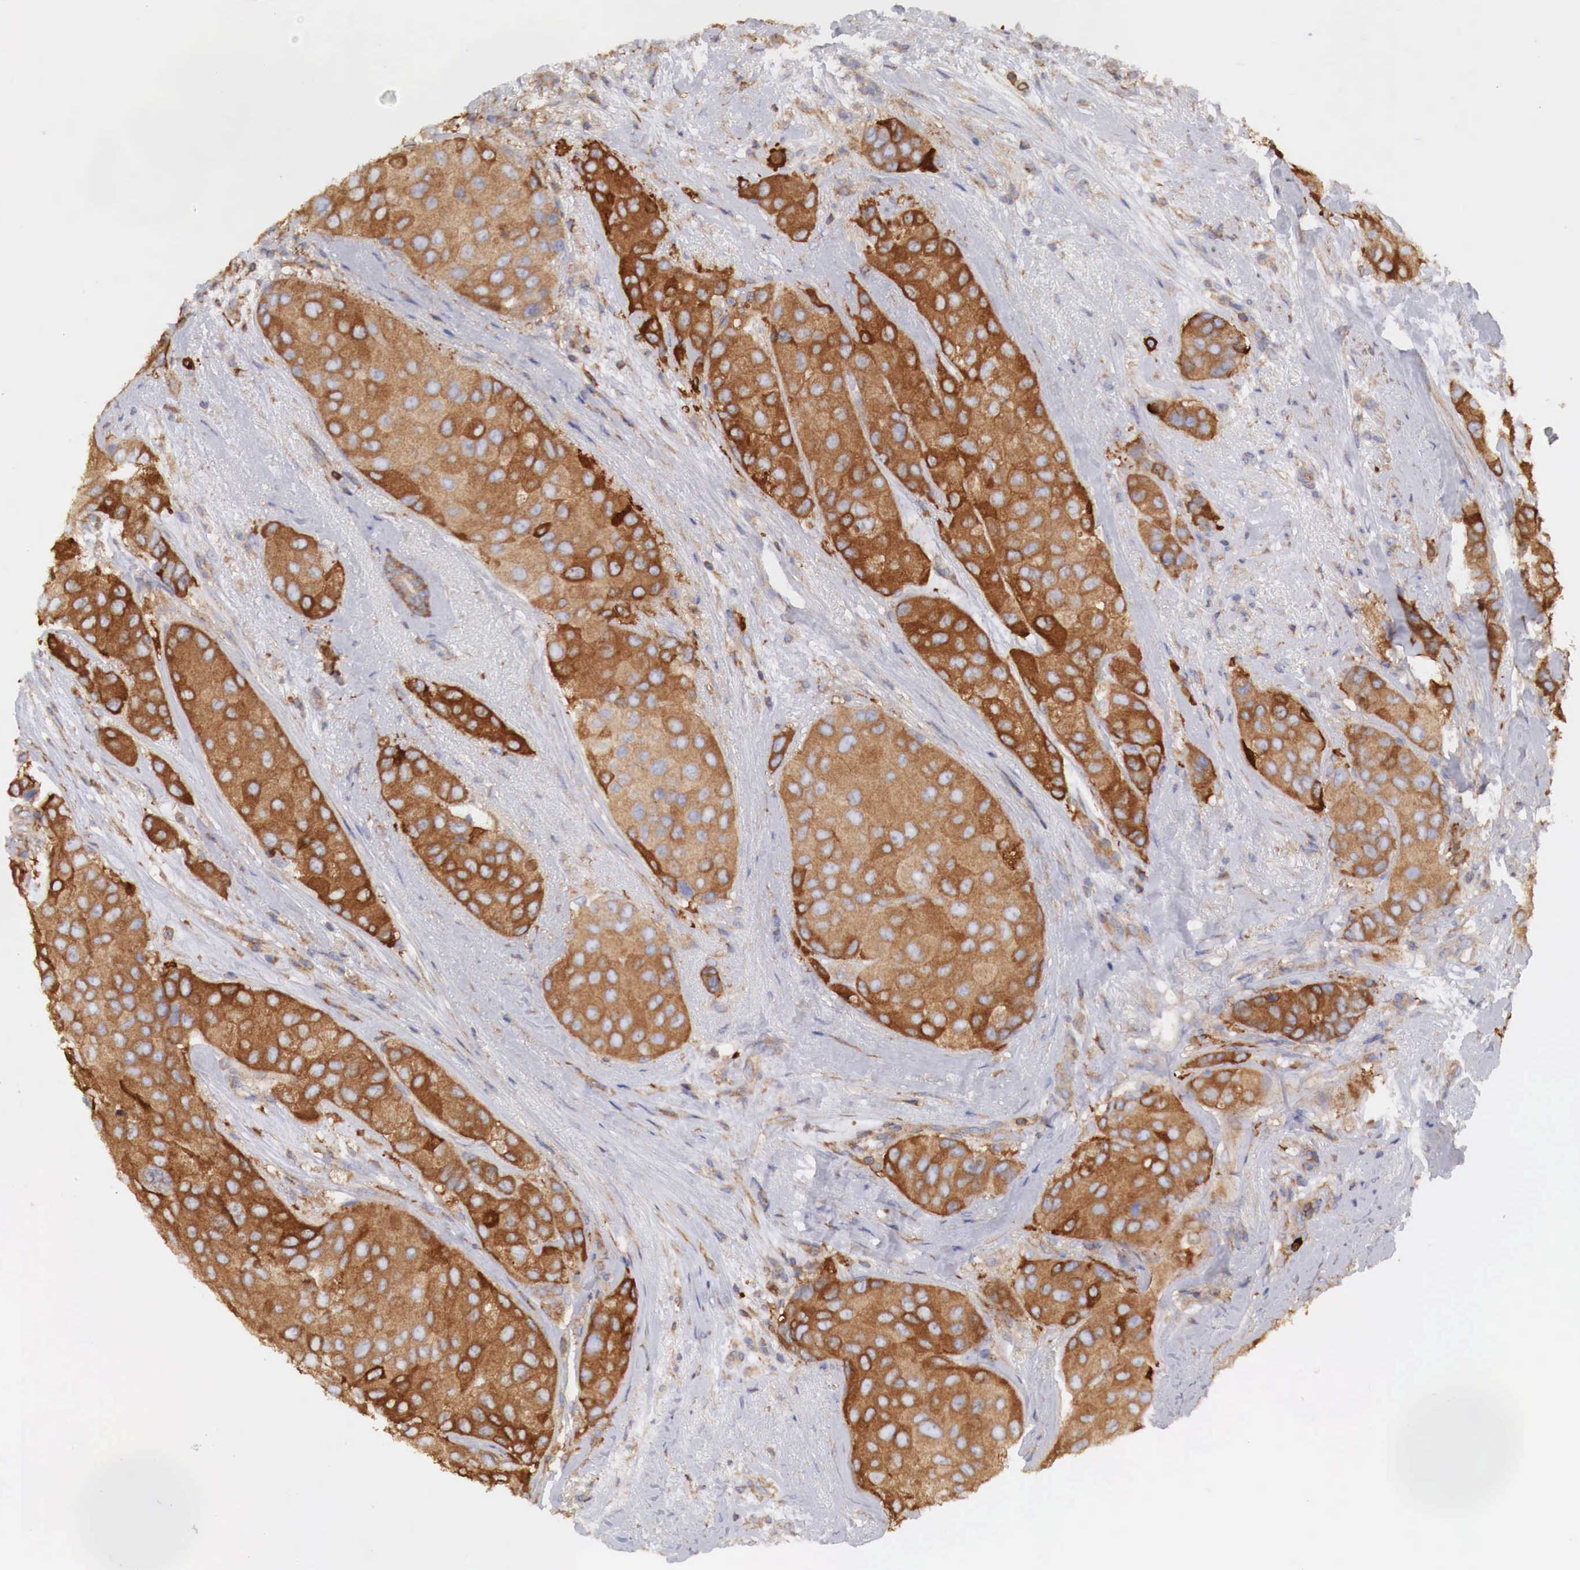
{"staining": {"intensity": "strong", "quantity": ">75%", "location": "cytoplasmic/membranous"}, "tissue": "breast cancer", "cell_type": "Tumor cells", "image_type": "cancer", "snomed": [{"axis": "morphology", "description": "Duct carcinoma"}, {"axis": "topography", "description": "Breast"}], "caption": "Immunohistochemistry (IHC) of breast intraductal carcinoma reveals high levels of strong cytoplasmic/membranous staining in about >75% of tumor cells.", "gene": "G6PD", "patient": {"sex": "female", "age": 68}}